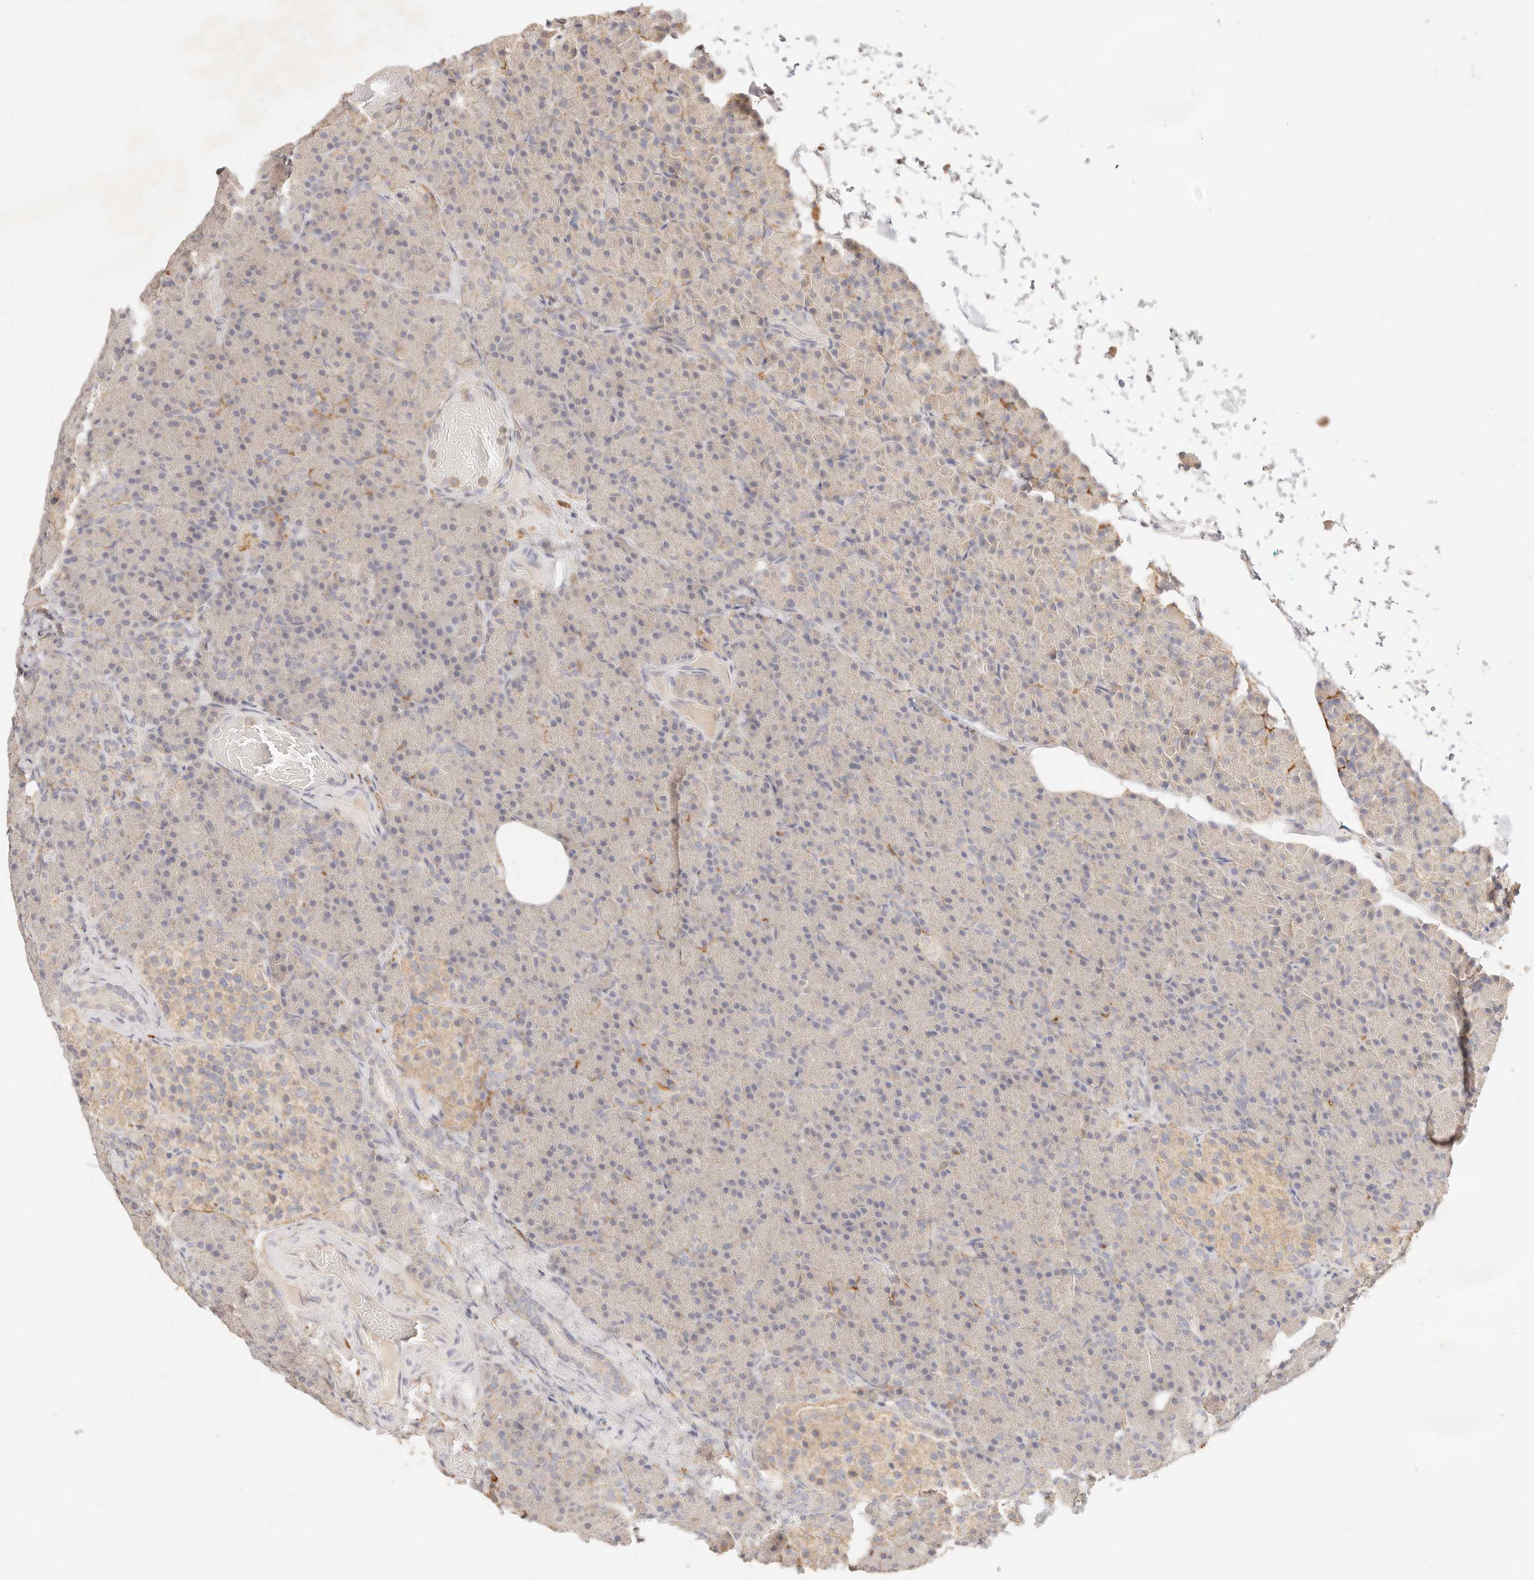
{"staining": {"intensity": "weak", "quantity": "25%-75%", "location": "cytoplasmic/membranous"}, "tissue": "pancreas", "cell_type": "Exocrine glandular cells", "image_type": "normal", "snomed": [{"axis": "morphology", "description": "Normal tissue, NOS"}, {"axis": "topography", "description": "Pancreas"}], "caption": "Protein expression by immunohistochemistry (IHC) exhibits weak cytoplasmic/membranous positivity in about 25%-75% of exocrine glandular cells in benign pancreas.", "gene": "HK2", "patient": {"sex": "female", "age": 43}}